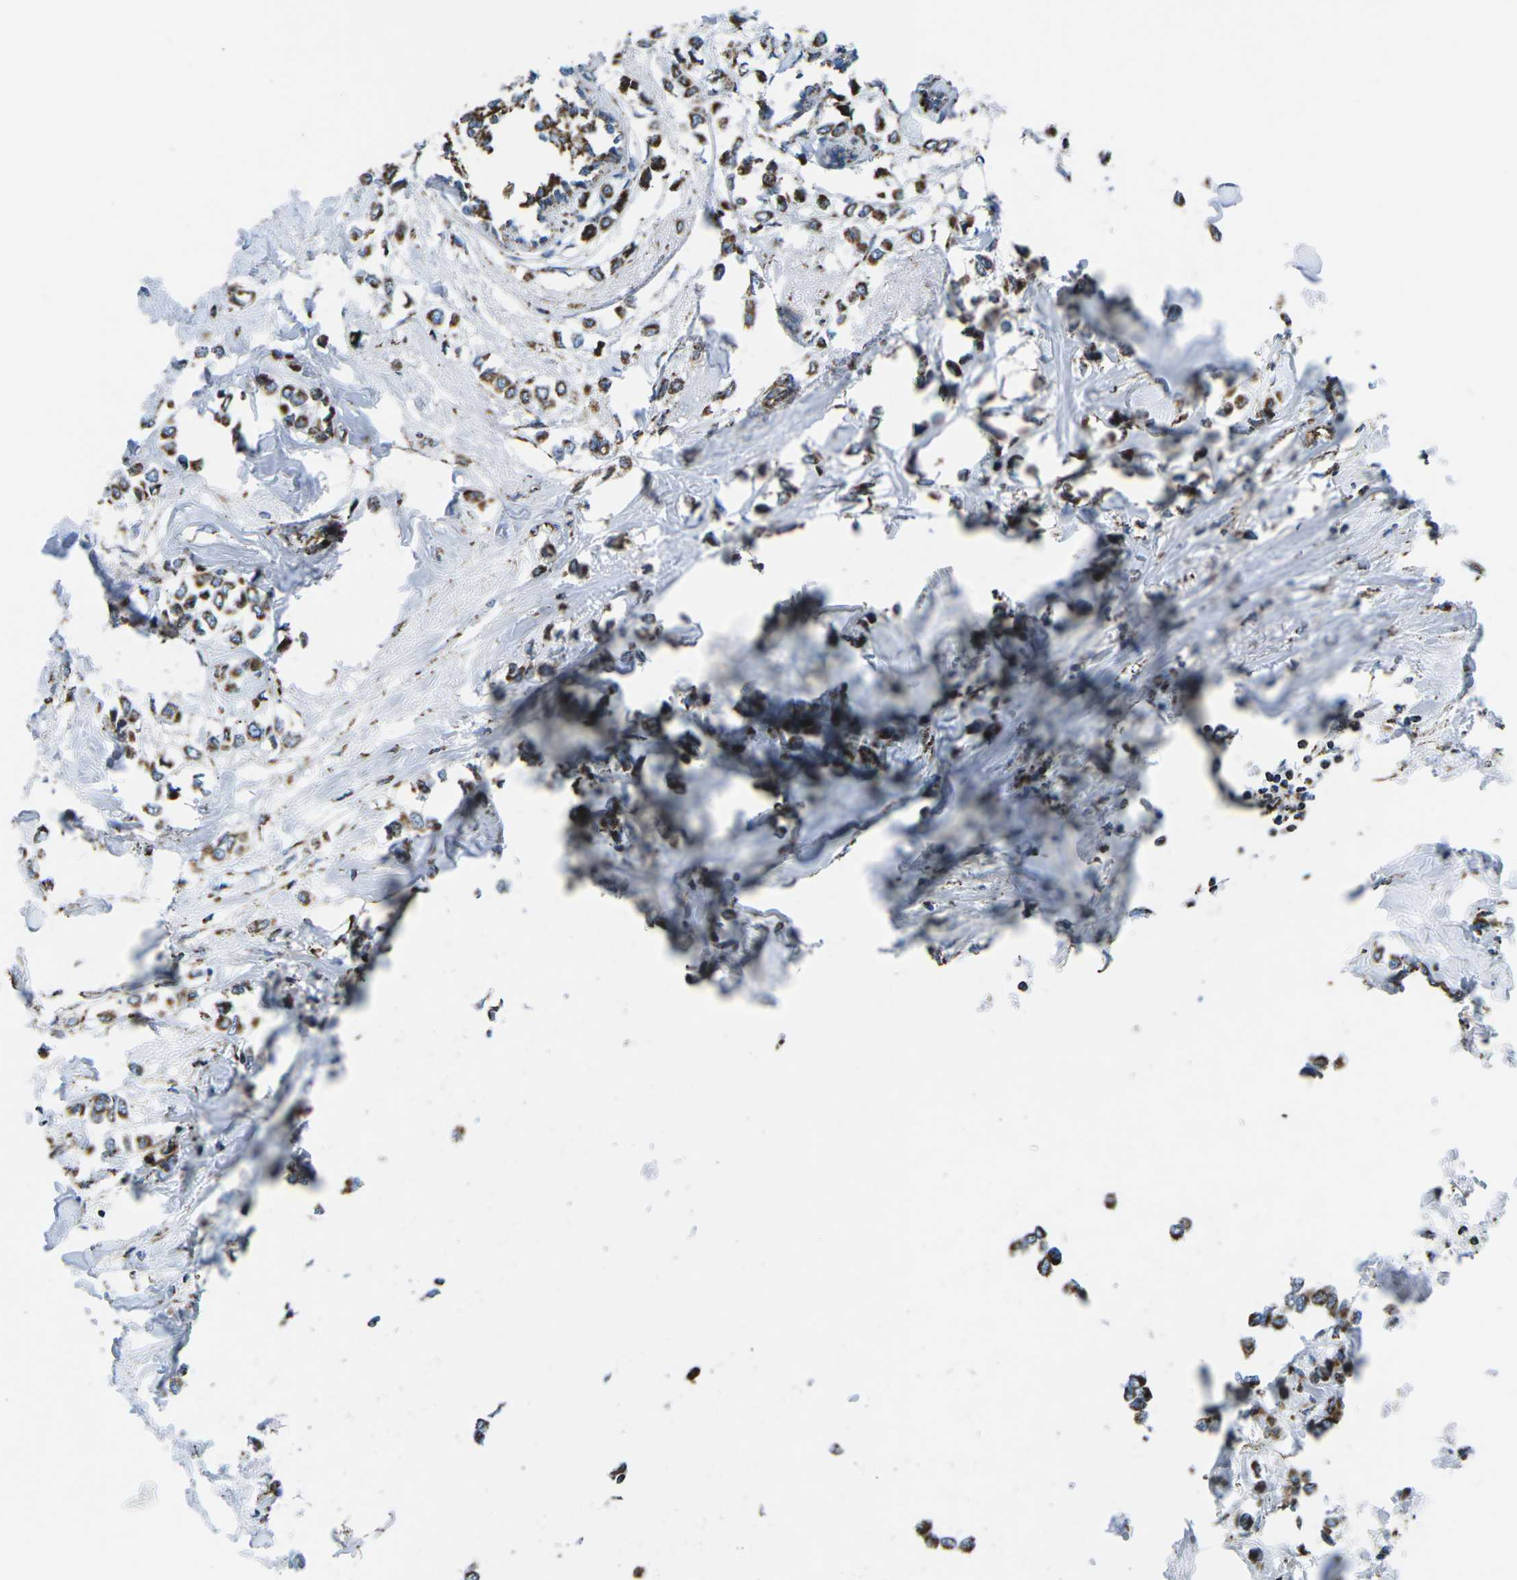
{"staining": {"intensity": "strong", "quantity": ">75%", "location": "cytoplasmic/membranous"}, "tissue": "breast cancer", "cell_type": "Tumor cells", "image_type": "cancer", "snomed": [{"axis": "morphology", "description": "Lobular carcinoma"}, {"axis": "topography", "description": "Breast"}], "caption": "Breast cancer (lobular carcinoma) stained with DAB IHC shows high levels of strong cytoplasmic/membranous expression in about >75% of tumor cells. The protein is shown in brown color, while the nuclei are stained blue.", "gene": "MT-CO2", "patient": {"sex": "female", "age": 51}}